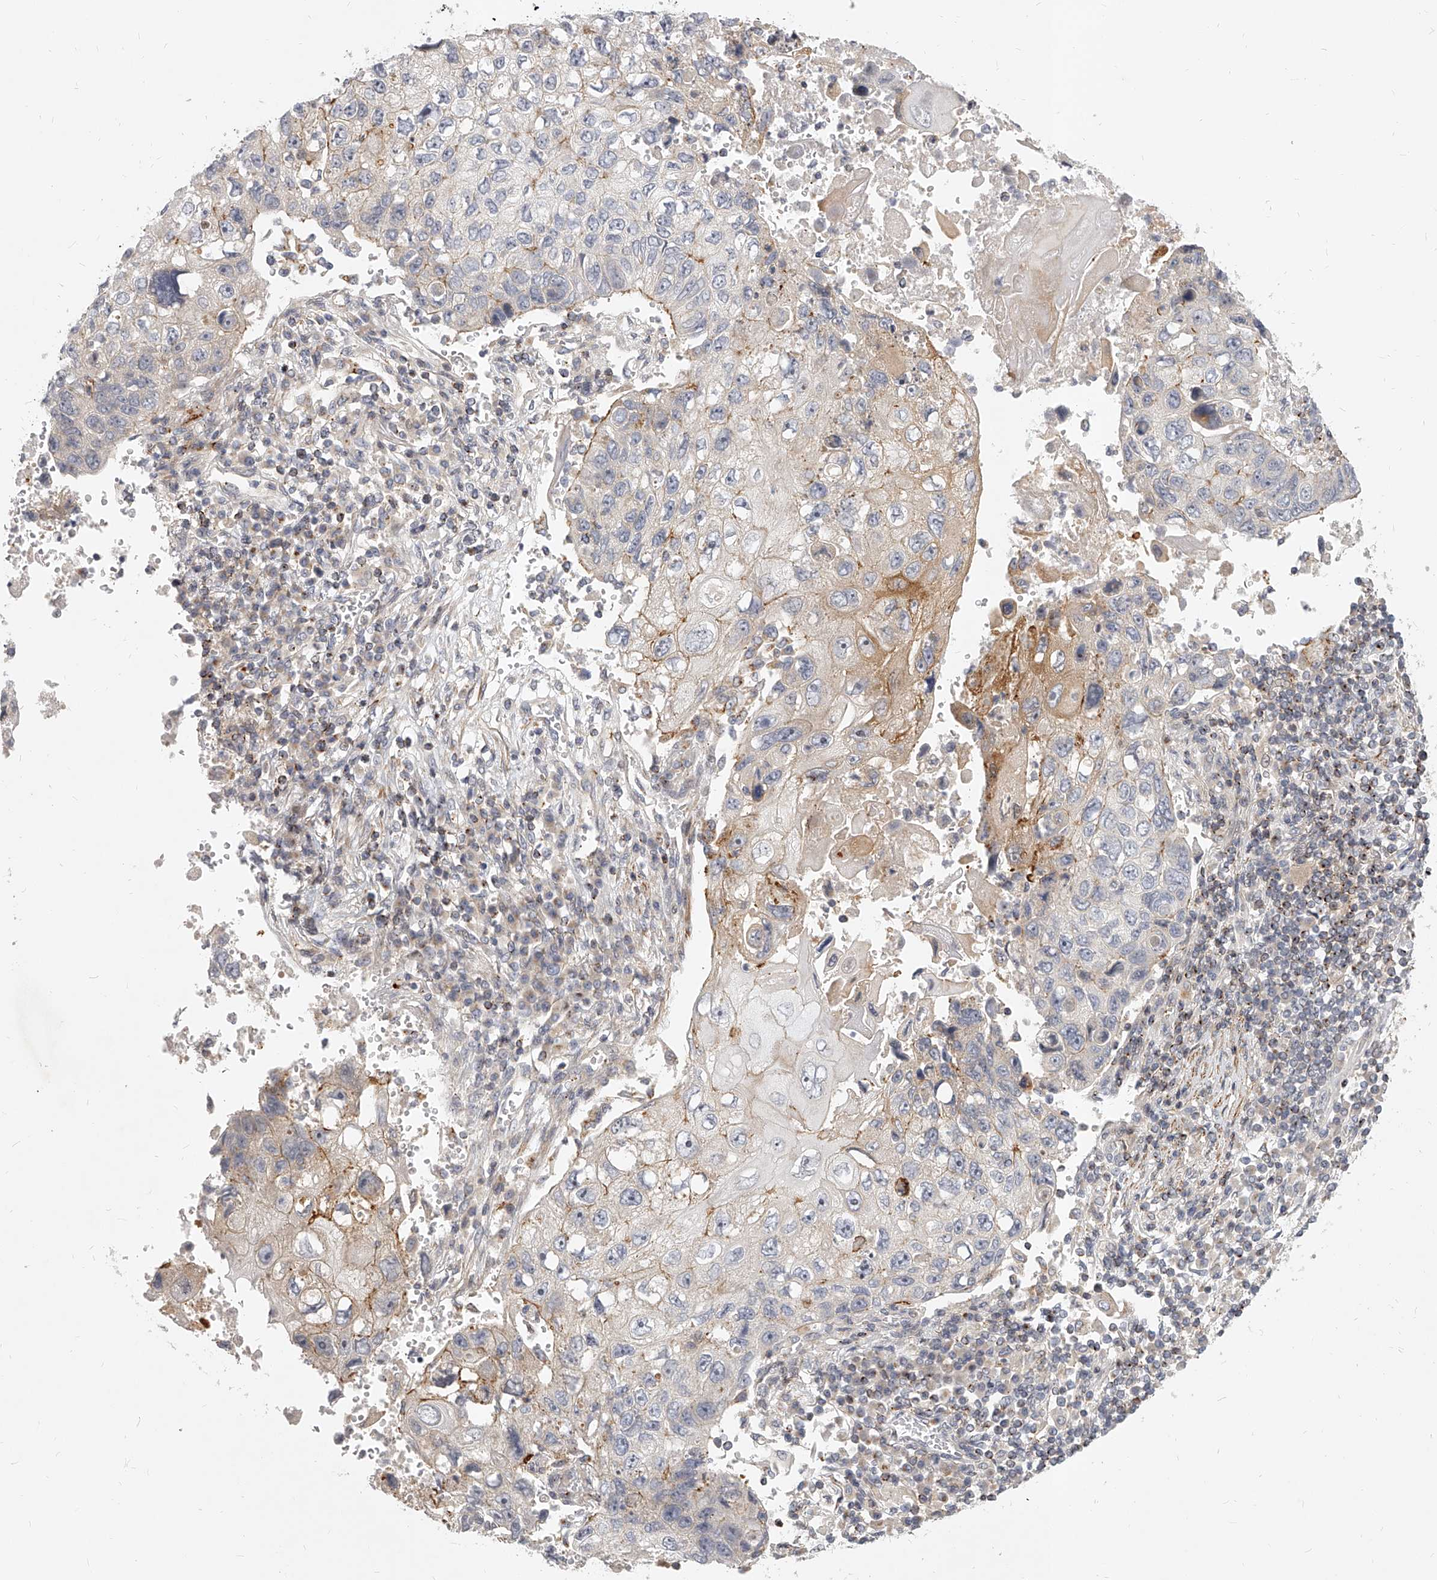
{"staining": {"intensity": "weak", "quantity": "<25%", "location": "cytoplasmic/membranous"}, "tissue": "lung cancer", "cell_type": "Tumor cells", "image_type": "cancer", "snomed": [{"axis": "morphology", "description": "Squamous cell carcinoma, NOS"}, {"axis": "topography", "description": "Lung"}], "caption": "Tumor cells are negative for brown protein staining in lung cancer (squamous cell carcinoma).", "gene": "SLC37A1", "patient": {"sex": "male", "age": 61}}